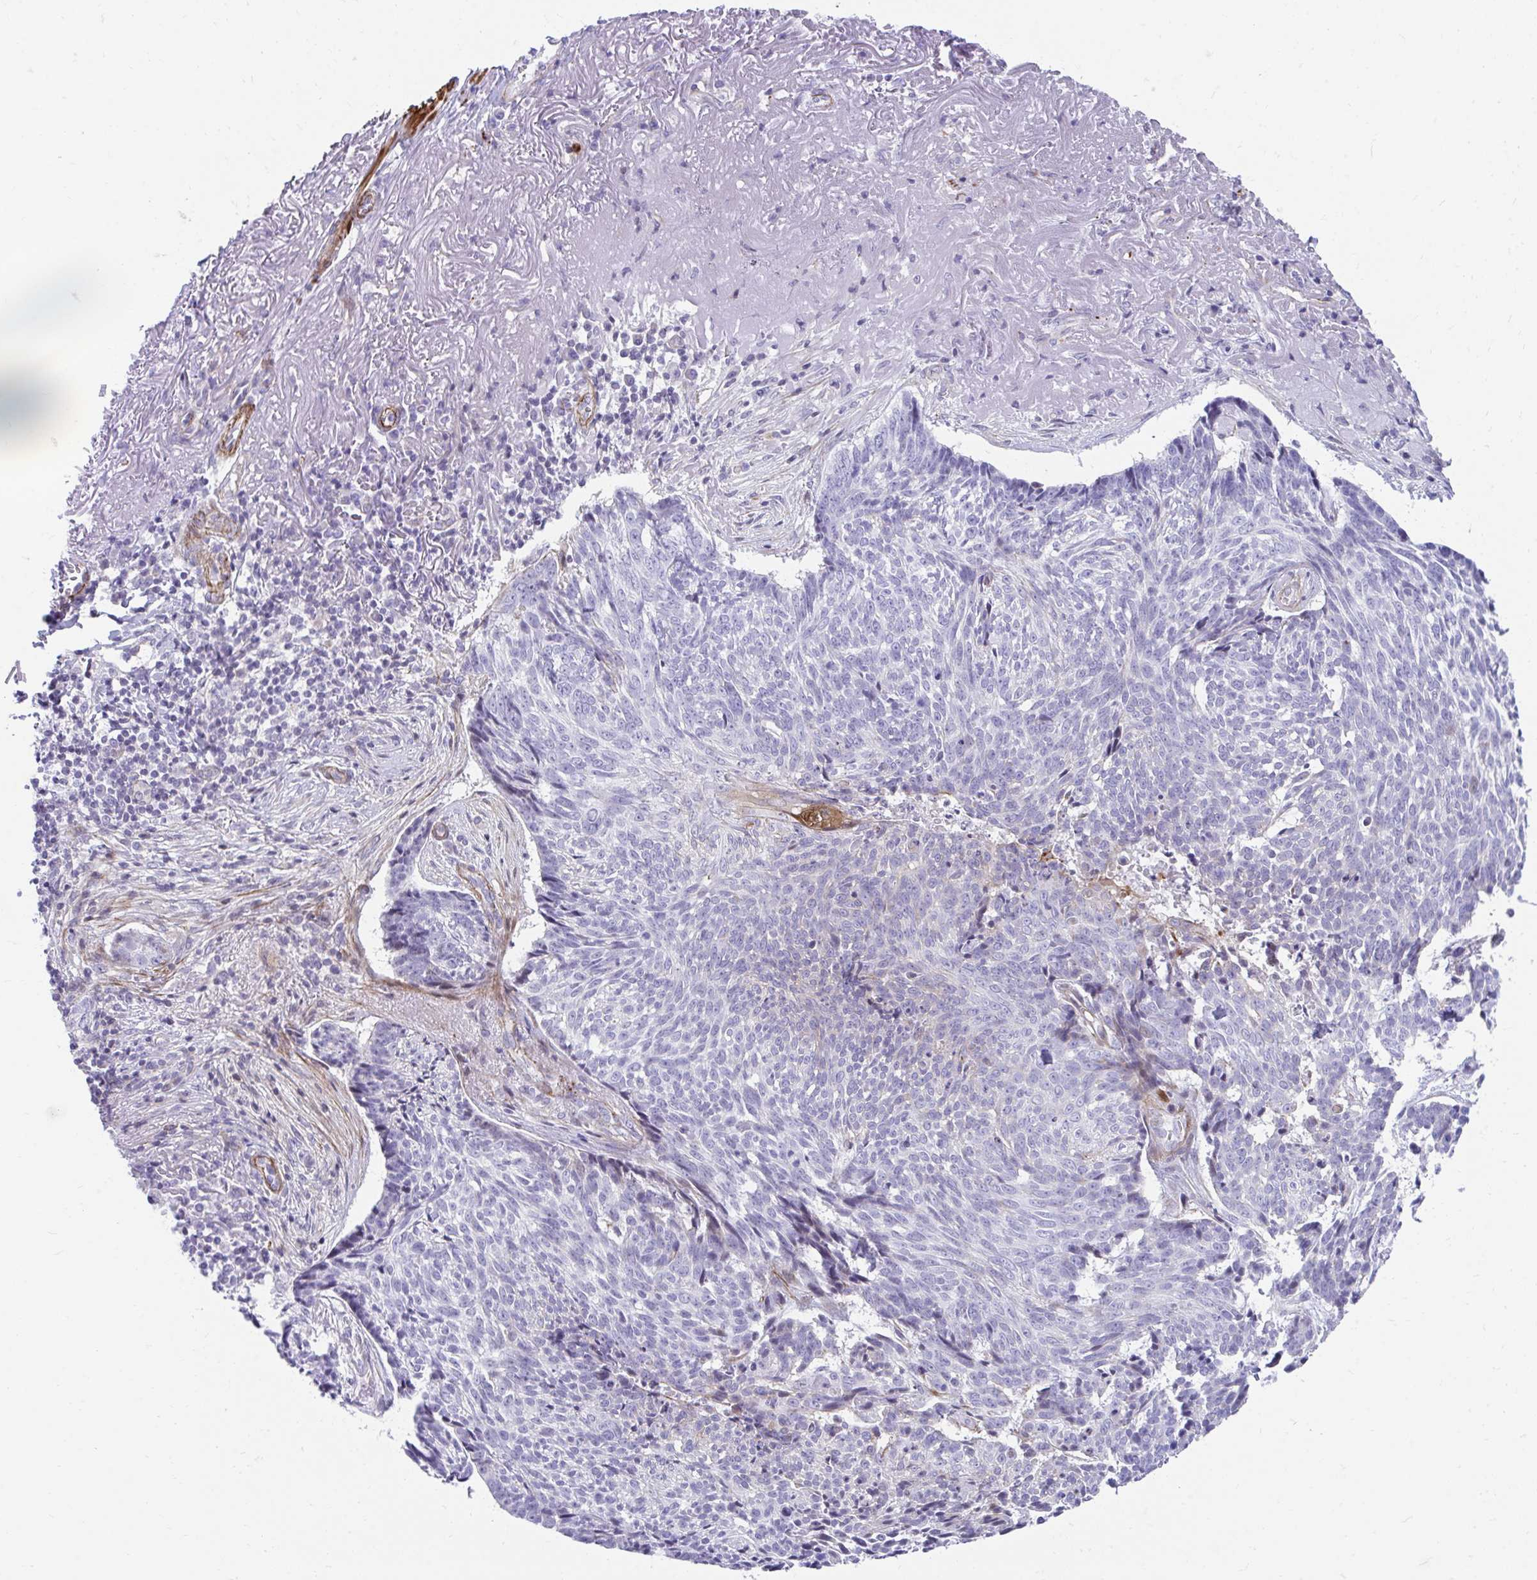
{"staining": {"intensity": "negative", "quantity": "none", "location": "none"}, "tissue": "skin cancer", "cell_type": "Tumor cells", "image_type": "cancer", "snomed": [{"axis": "morphology", "description": "Basal cell carcinoma"}, {"axis": "topography", "description": "Skin"}, {"axis": "topography", "description": "Skin of face"}], "caption": "Skin basal cell carcinoma was stained to show a protein in brown. There is no significant staining in tumor cells.", "gene": "CSTB", "patient": {"sex": "female", "age": 95}}